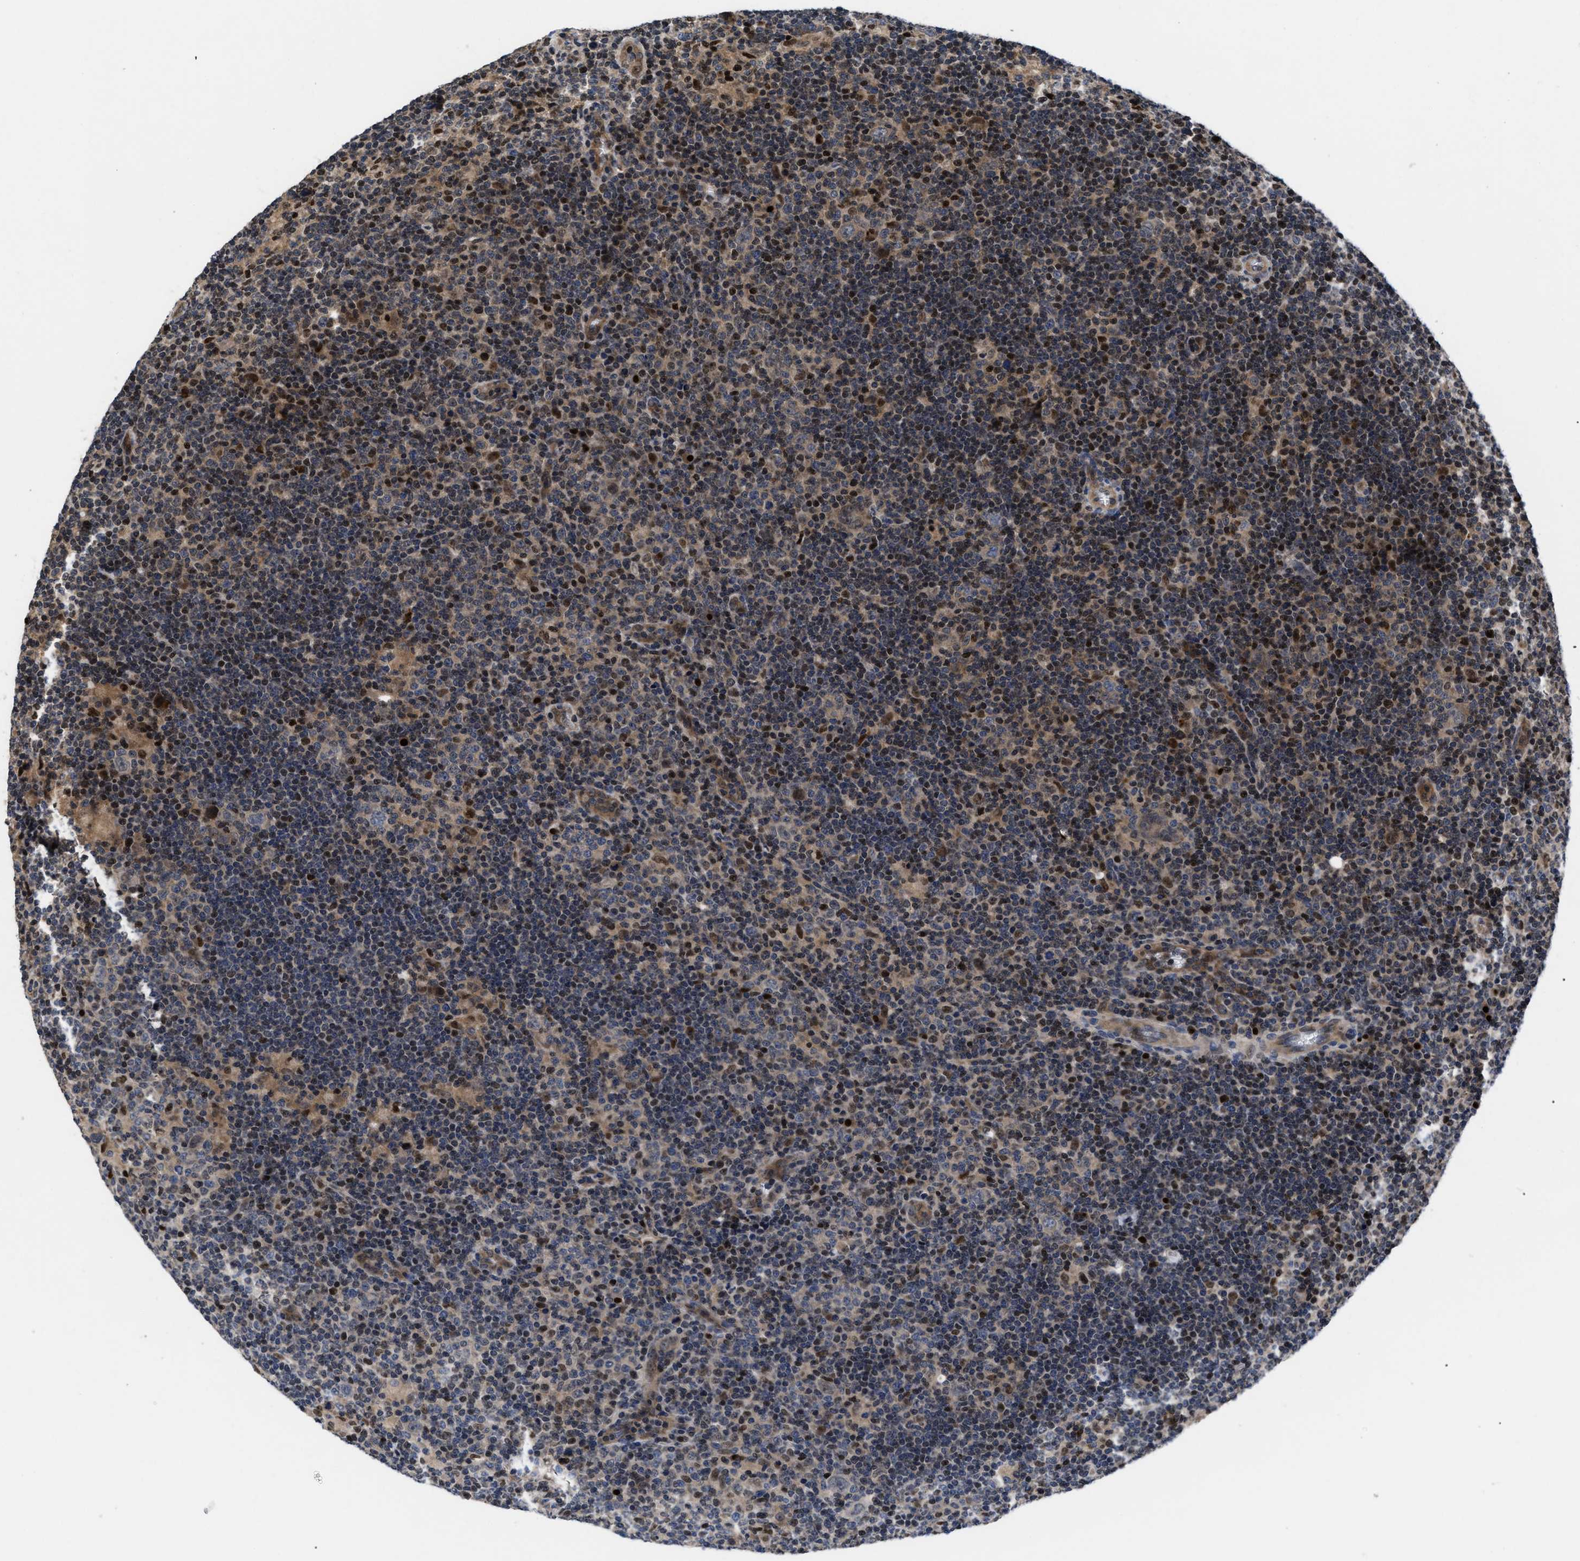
{"staining": {"intensity": "weak", "quantity": "25%-75%", "location": "cytoplasmic/membranous"}, "tissue": "lymphoma", "cell_type": "Tumor cells", "image_type": "cancer", "snomed": [{"axis": "morphology", "description": "Hodgkin's disease, NOS"}, {"axis": "topography", "description": "Lymph node"}], "caption": "The micrograph displays staining of Hodgkin's disease, revealing weak cytoplasmic/membranous protein positivity (brown color) within tumor cells.", "gene": "FAM200A", "patient": {"sex": "female", "age": 57}}